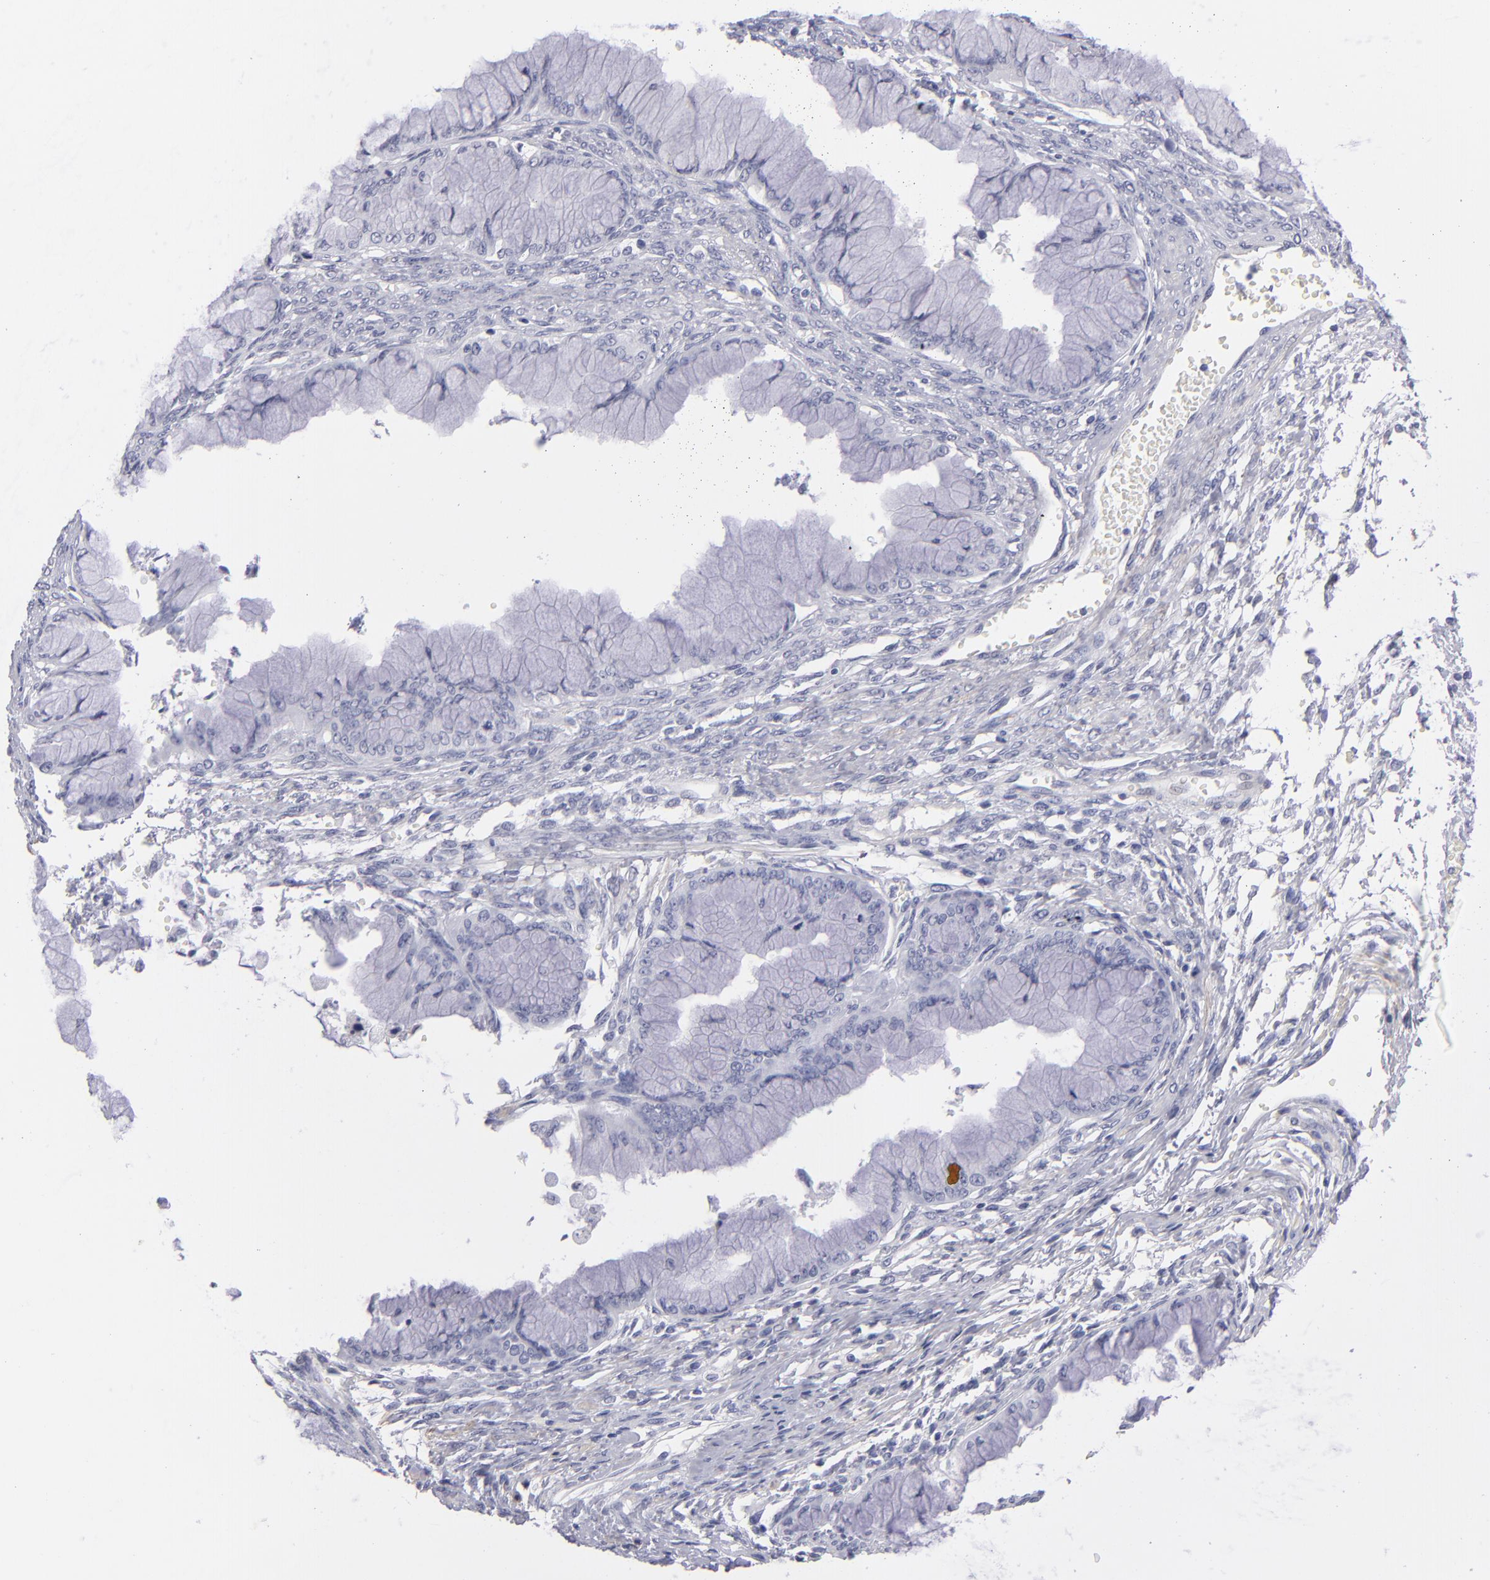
{"staining": {"intensity": "negative", "quantity": "none", "location": "none"}, "tissue": "ovarian cancer", "cell_type": "Tumor cells", "image_type": "cancer", "snomed": [{"axis": "morphology", "description": "Cystadenocarcinoma, mucinous, NOS"}, {"axis": "topography", "description": "Ovary"}], "caption": "High magnification brightfield microscopy of ovarian cancer stained with DAB (3,3'-diaminobenzidine) (brown) and counterstained with hematoxylin (blue): tumor cells show no significant staining. The staining was performed using DAB (3,3'-diaminobenzidine) to visualize the protein expression in brown, while the nuclei were stained in blue with hematoxylin (Magnification: 20x).", "gene": "MYH11", "patient": {"sex": "female", "age": 63}}